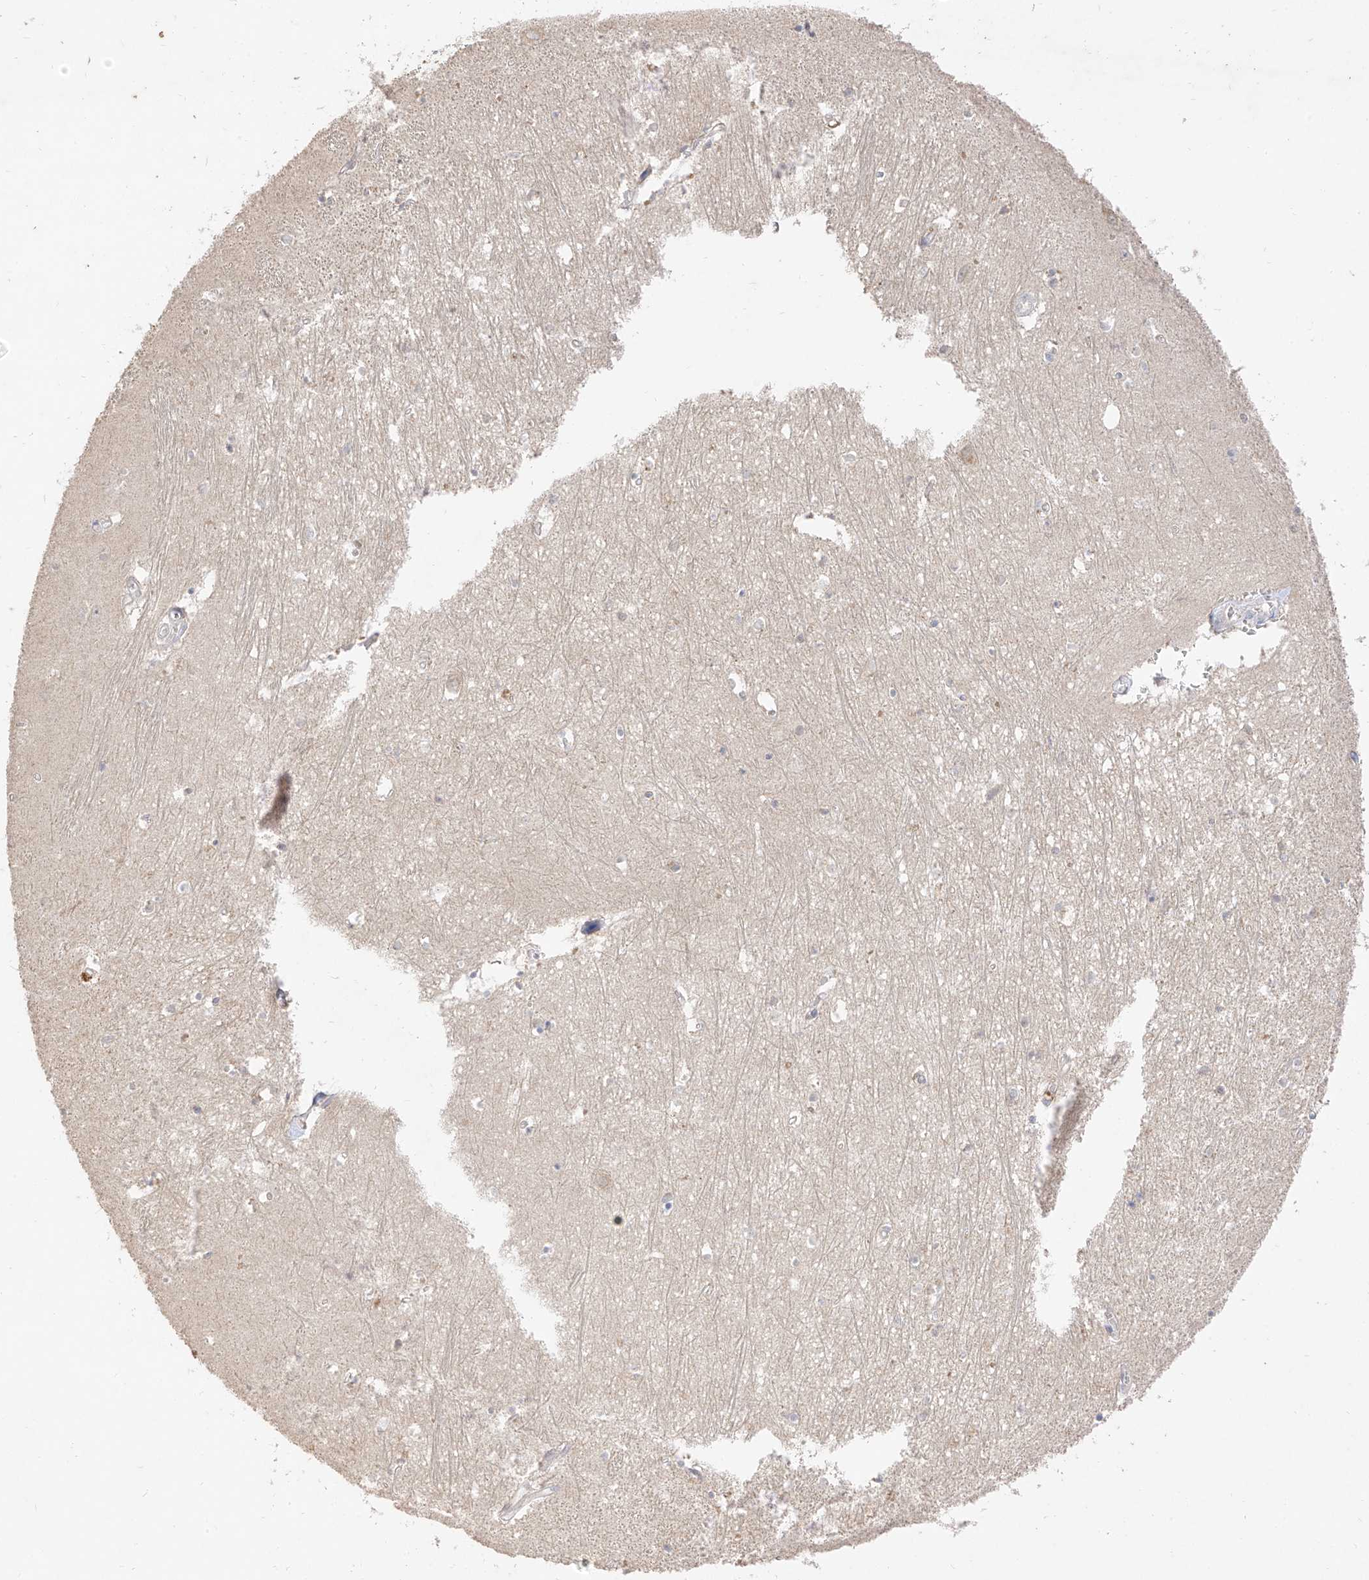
{"staining": {"intensity": "negative", "quantity": "none", "location": "none"}, "tissue": "hippocampus", "cell_type": "Glial cells", "image_type": "normal", "snomed": [{"axis": "morphology", "description": "Normal tissue, NOS"}, {"axis": "topography", "description": "Hippocampus"}], "caption": "This is a micrograph of IHC staining of unremarkable hippocampus, which shows no staining in glial cells.", "gene": "ZZEF1", "patient": {"sex": "female", "age": 64}}